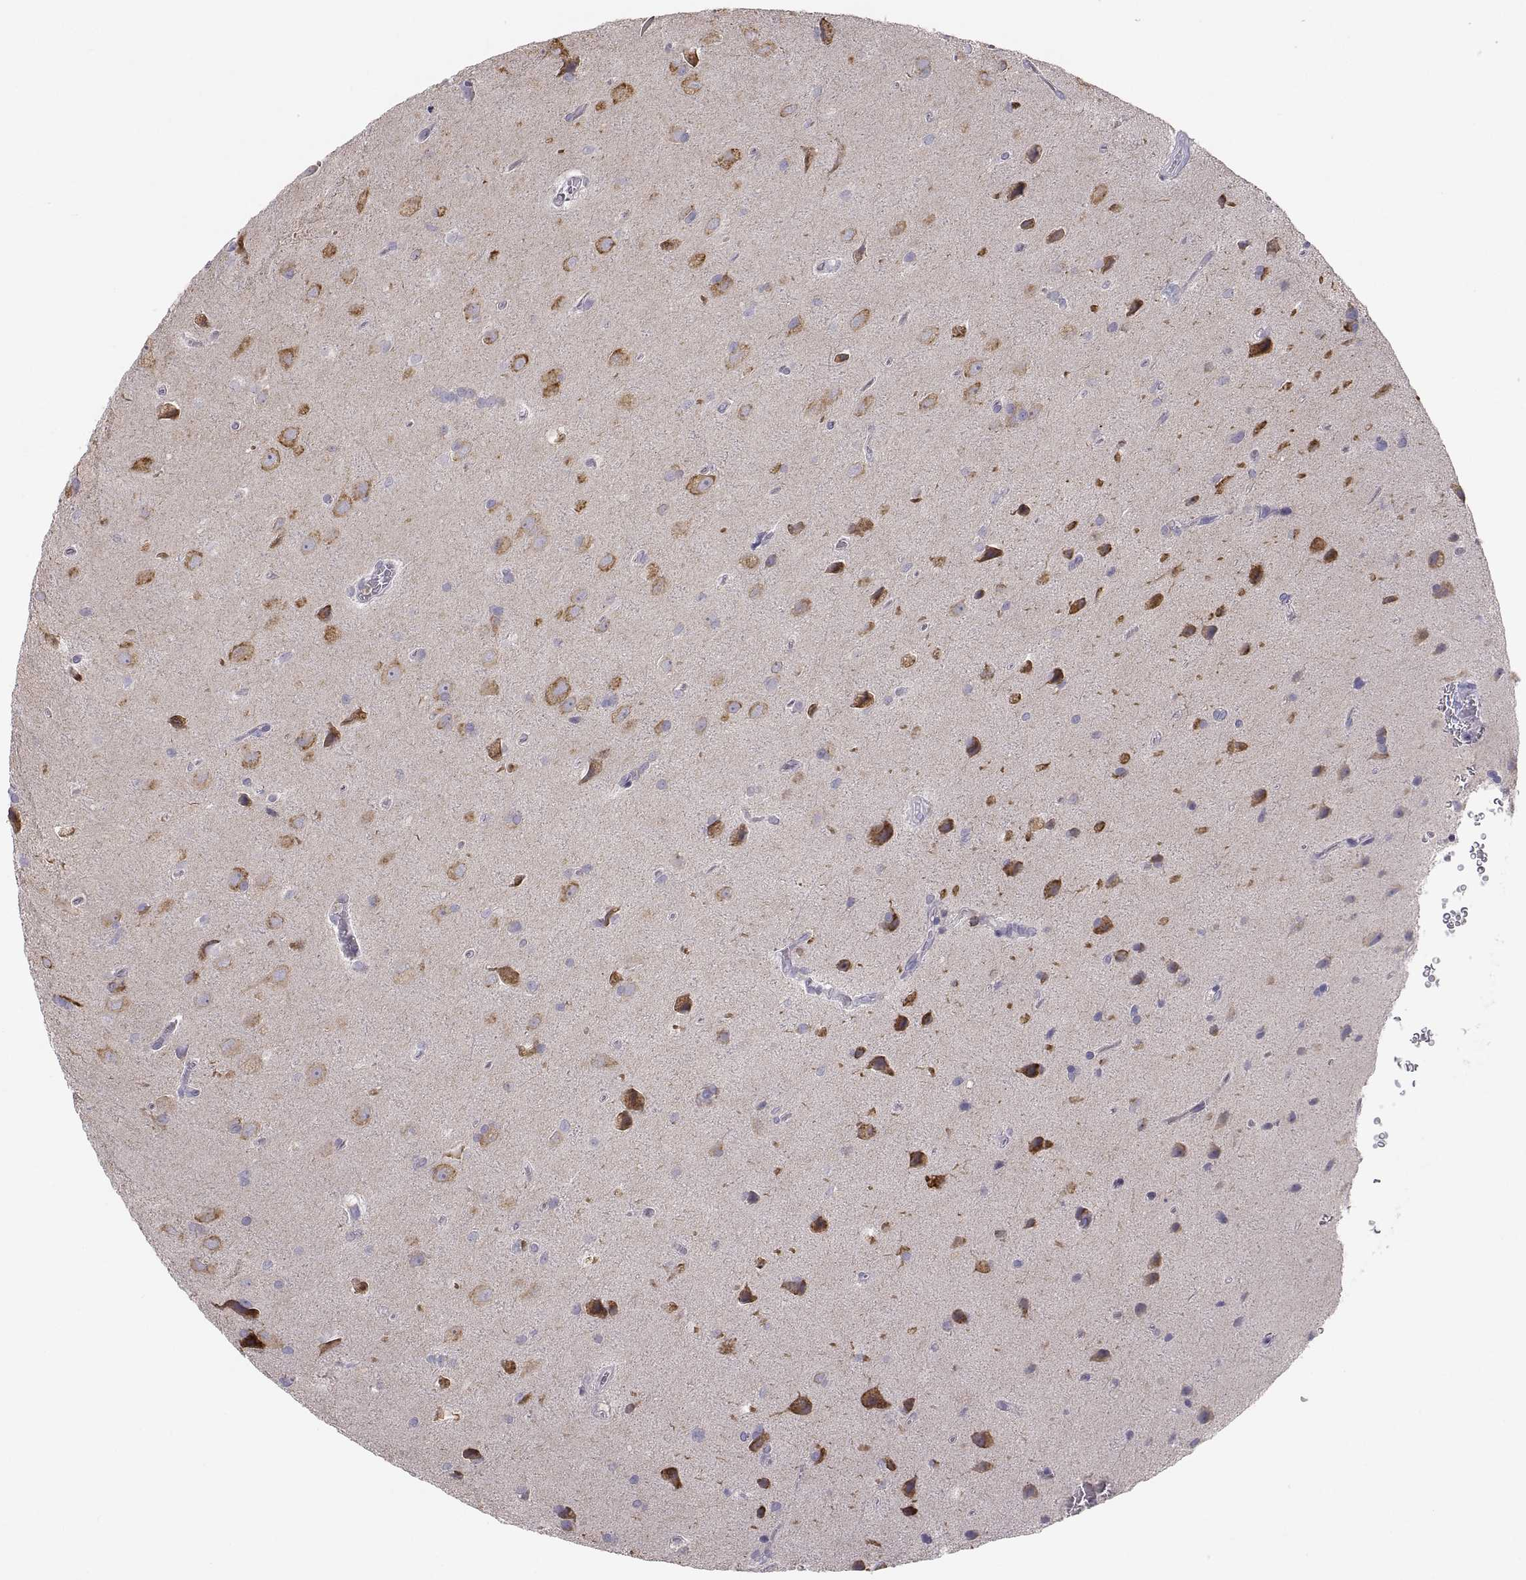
{"staining": {"intensity": "negative", "quantity": "none", "location": "none"}, "tissue": "glioma", "cell_type": "Tumor cells", "image_type": "cancer", "snomed": [{"axis": "morphology", "description": "Glioma, malignant, Low grade"}, {"axis": "topography", "description": "Brain"}], "caption": "This is an immunohistochemistry image of human glioma. There is no positivity in tumor cells.", "gene": "ERO1A", "patient": {"sex": "male", "age": 58}}